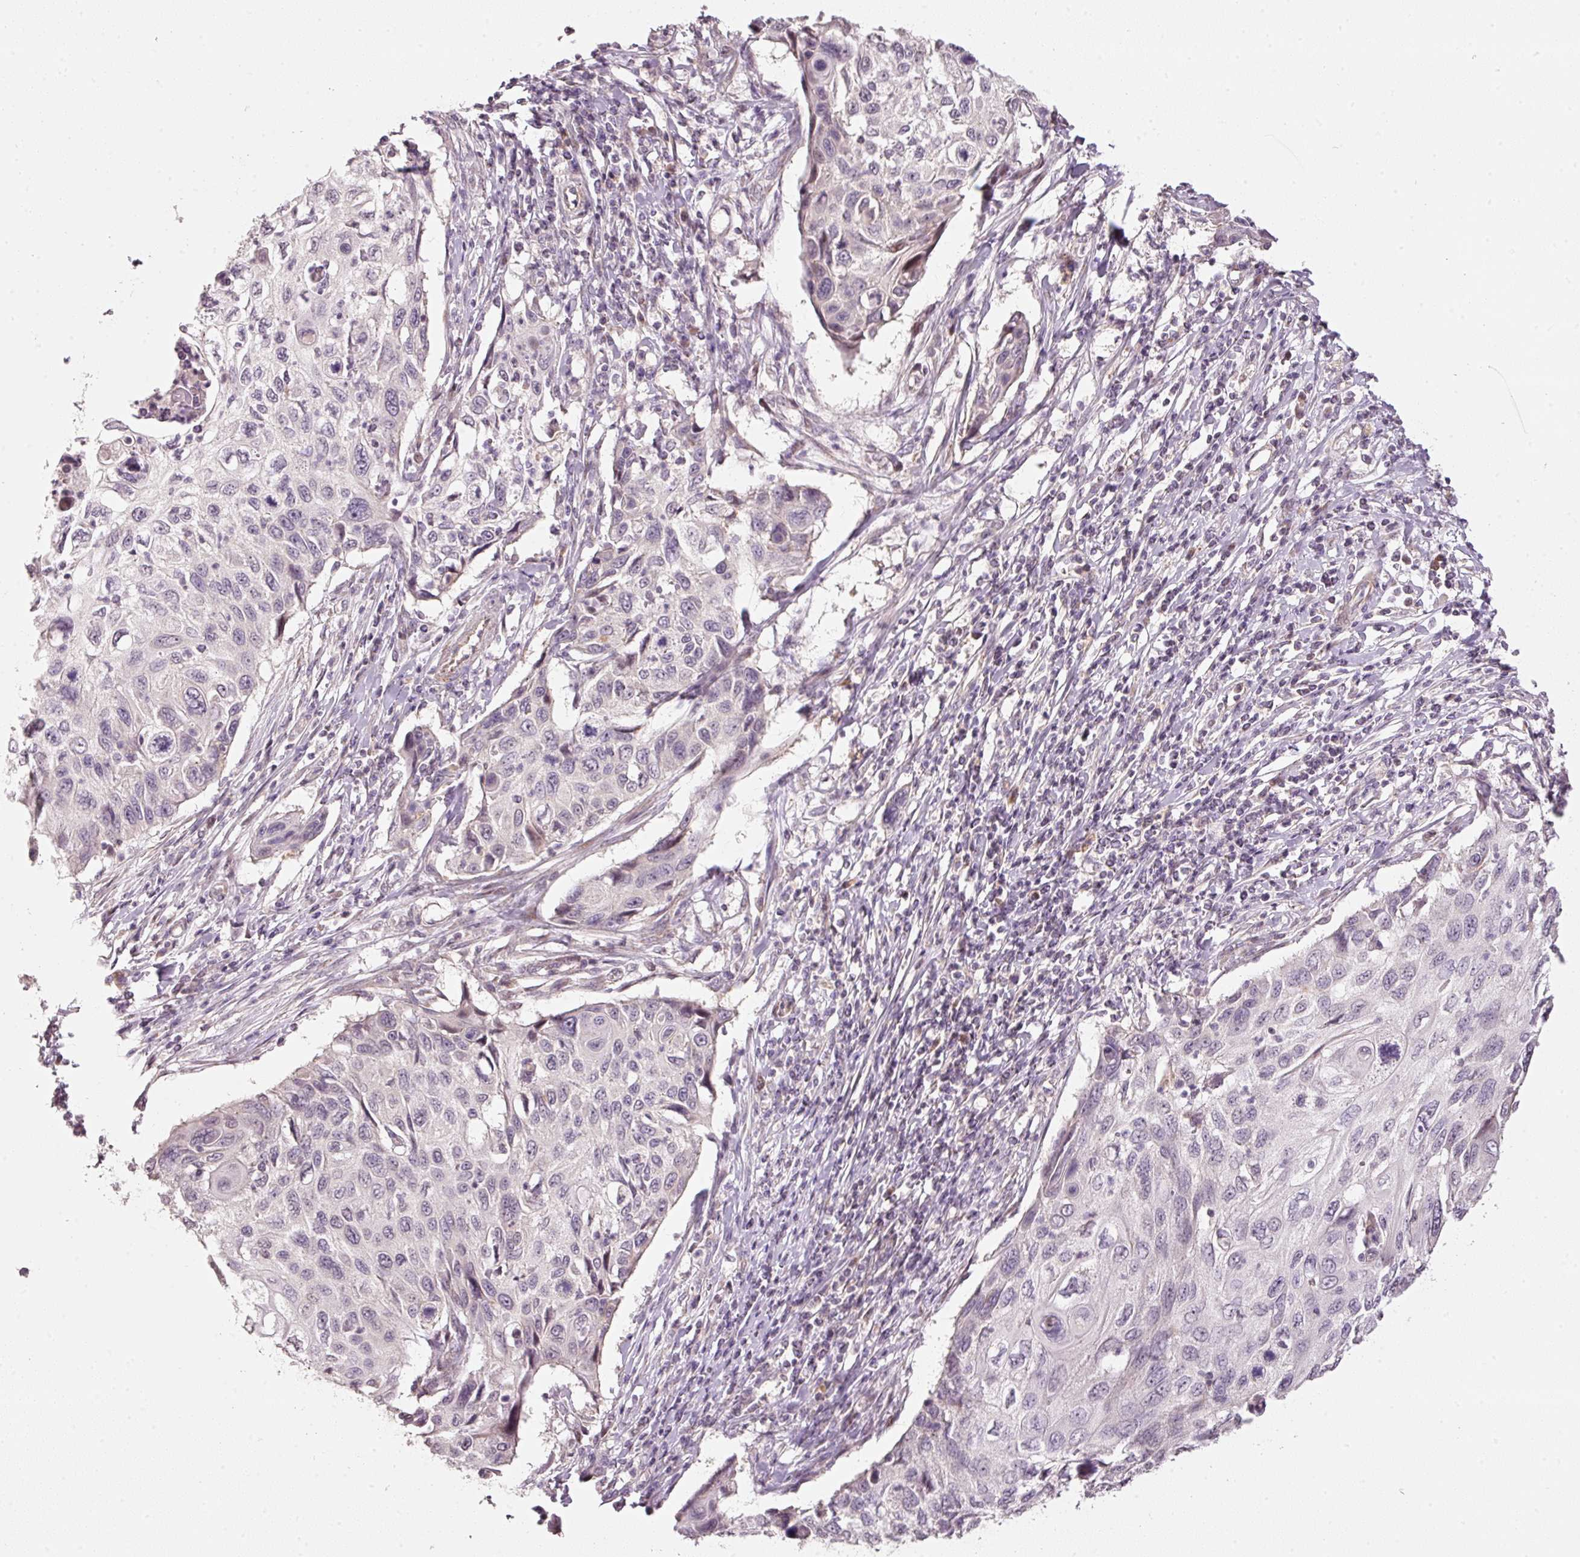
{"staining": {"intensity": "negative", "quantity": "none", "location": "none"}, "tissue": "cervical cancer", "cell_type": "Tumor cells", "image_type": "cancer", "snomed": [{"axis": "morphology", "description": "Squamous cell carcinoma, NOS"}, {"axis": "topography", "description": "Cervix"}], "caption": "A high-resolution histopathology image shows immunohistochemistry staining of squamous cell carcinoma (cervical), which shows no significant expression in tumor cells.", "gene": "TOB2", "patient": {"sex": "female", "age": 70}}